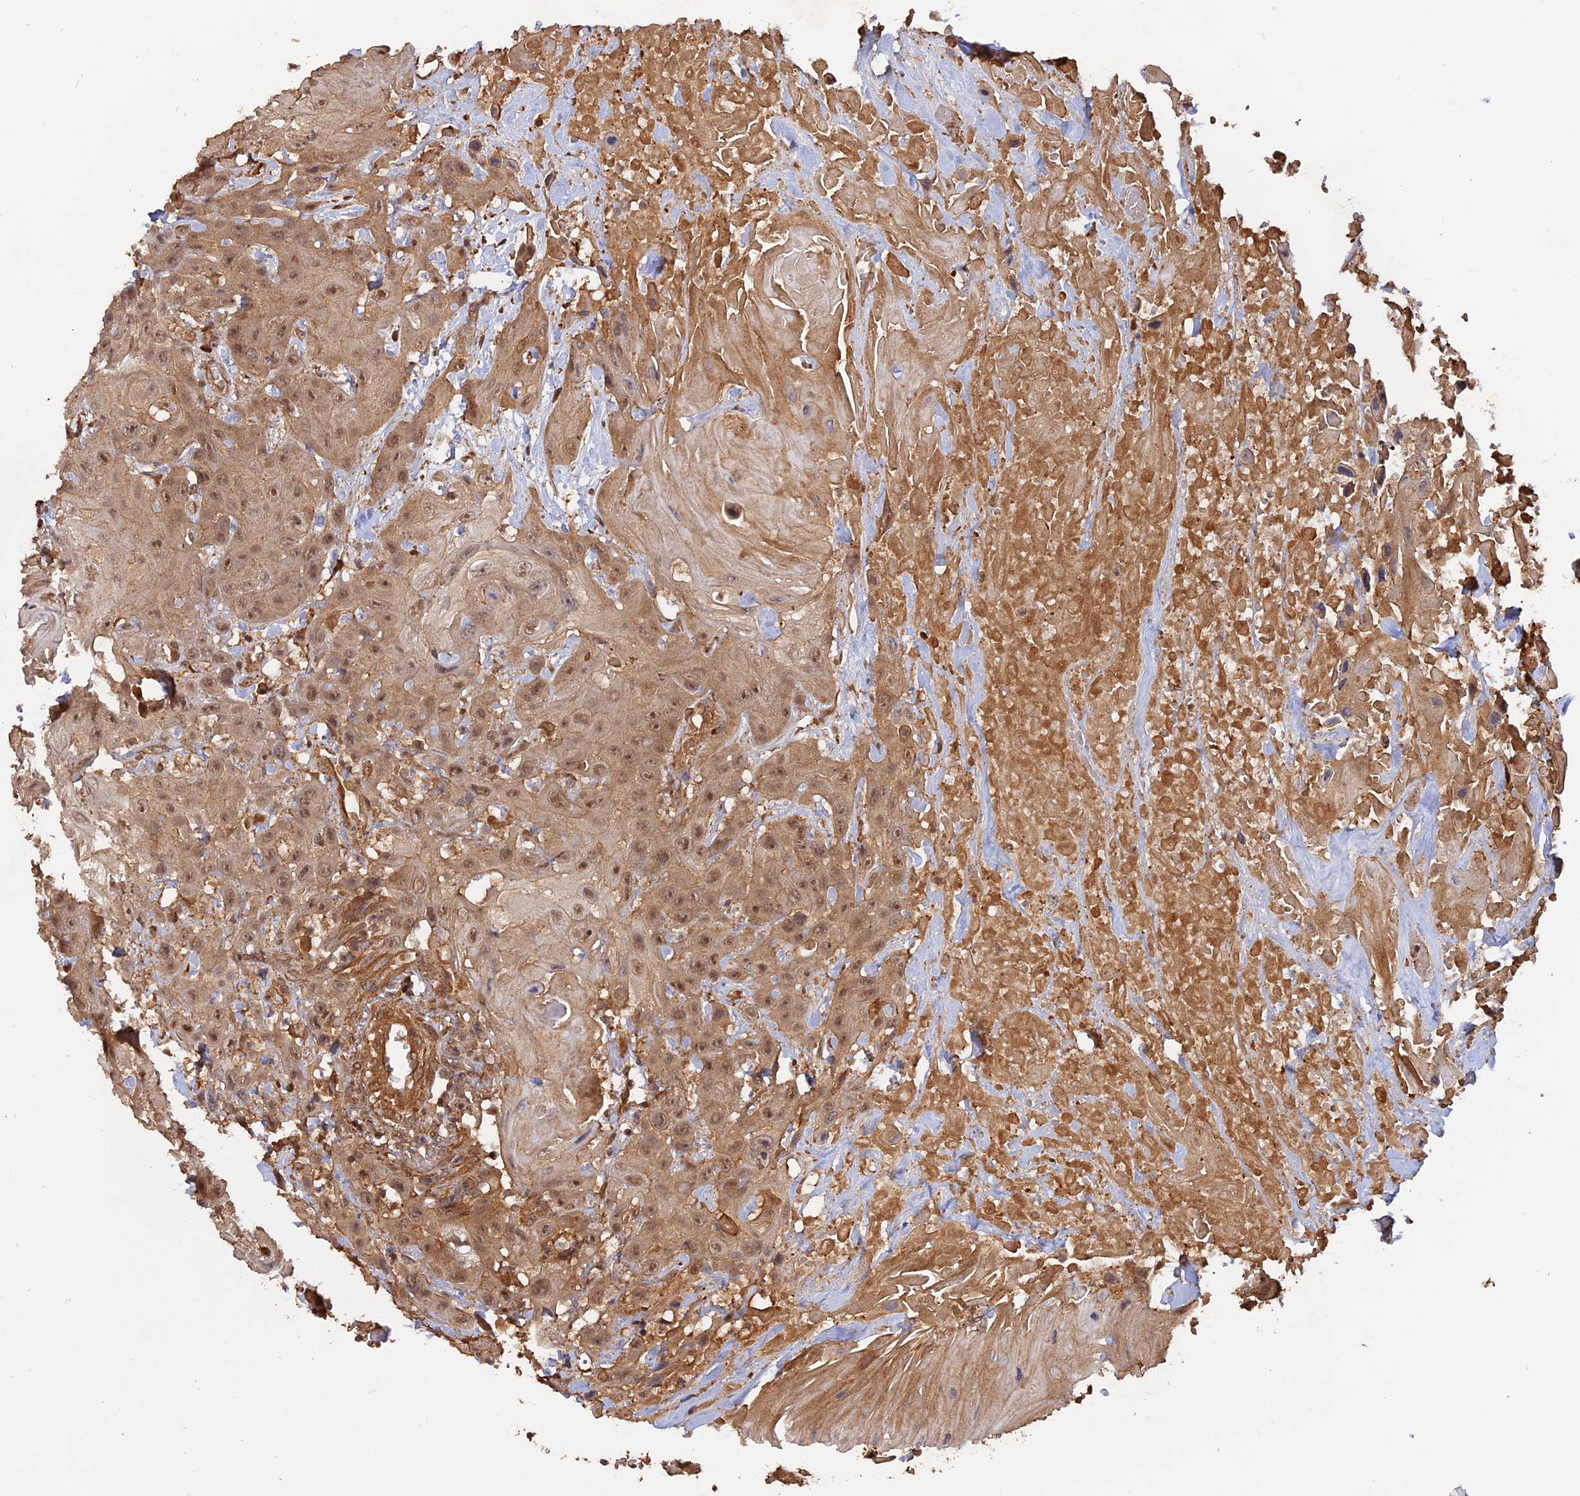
{"staining": {"intensity": "moderate", "quantity": ">75%", "location": "cytoplasmic/membranous,nuclear"}, "tissue": "head and neck cancer", "cell_type": "Tumor cells", "image_type": "cancer", "snomed": [{"axis": "morphology", "description": "Squamous cell carcinoma, NOS"}, {"axis": "topography", "description": "Head-Neck"}], "caption": "IHC of head and neck squamous cell carcinoma exhibits medium levels of moderate cytoplasmic/membranous and nuclear staining in about >75% of tumor cells. (DAB (3,3'-diaminobenzidine) = brown stain, brightfield microscopy at high magnification).", "gene": "CCDC174", "patient": {"sex": "male", "age": 81}}